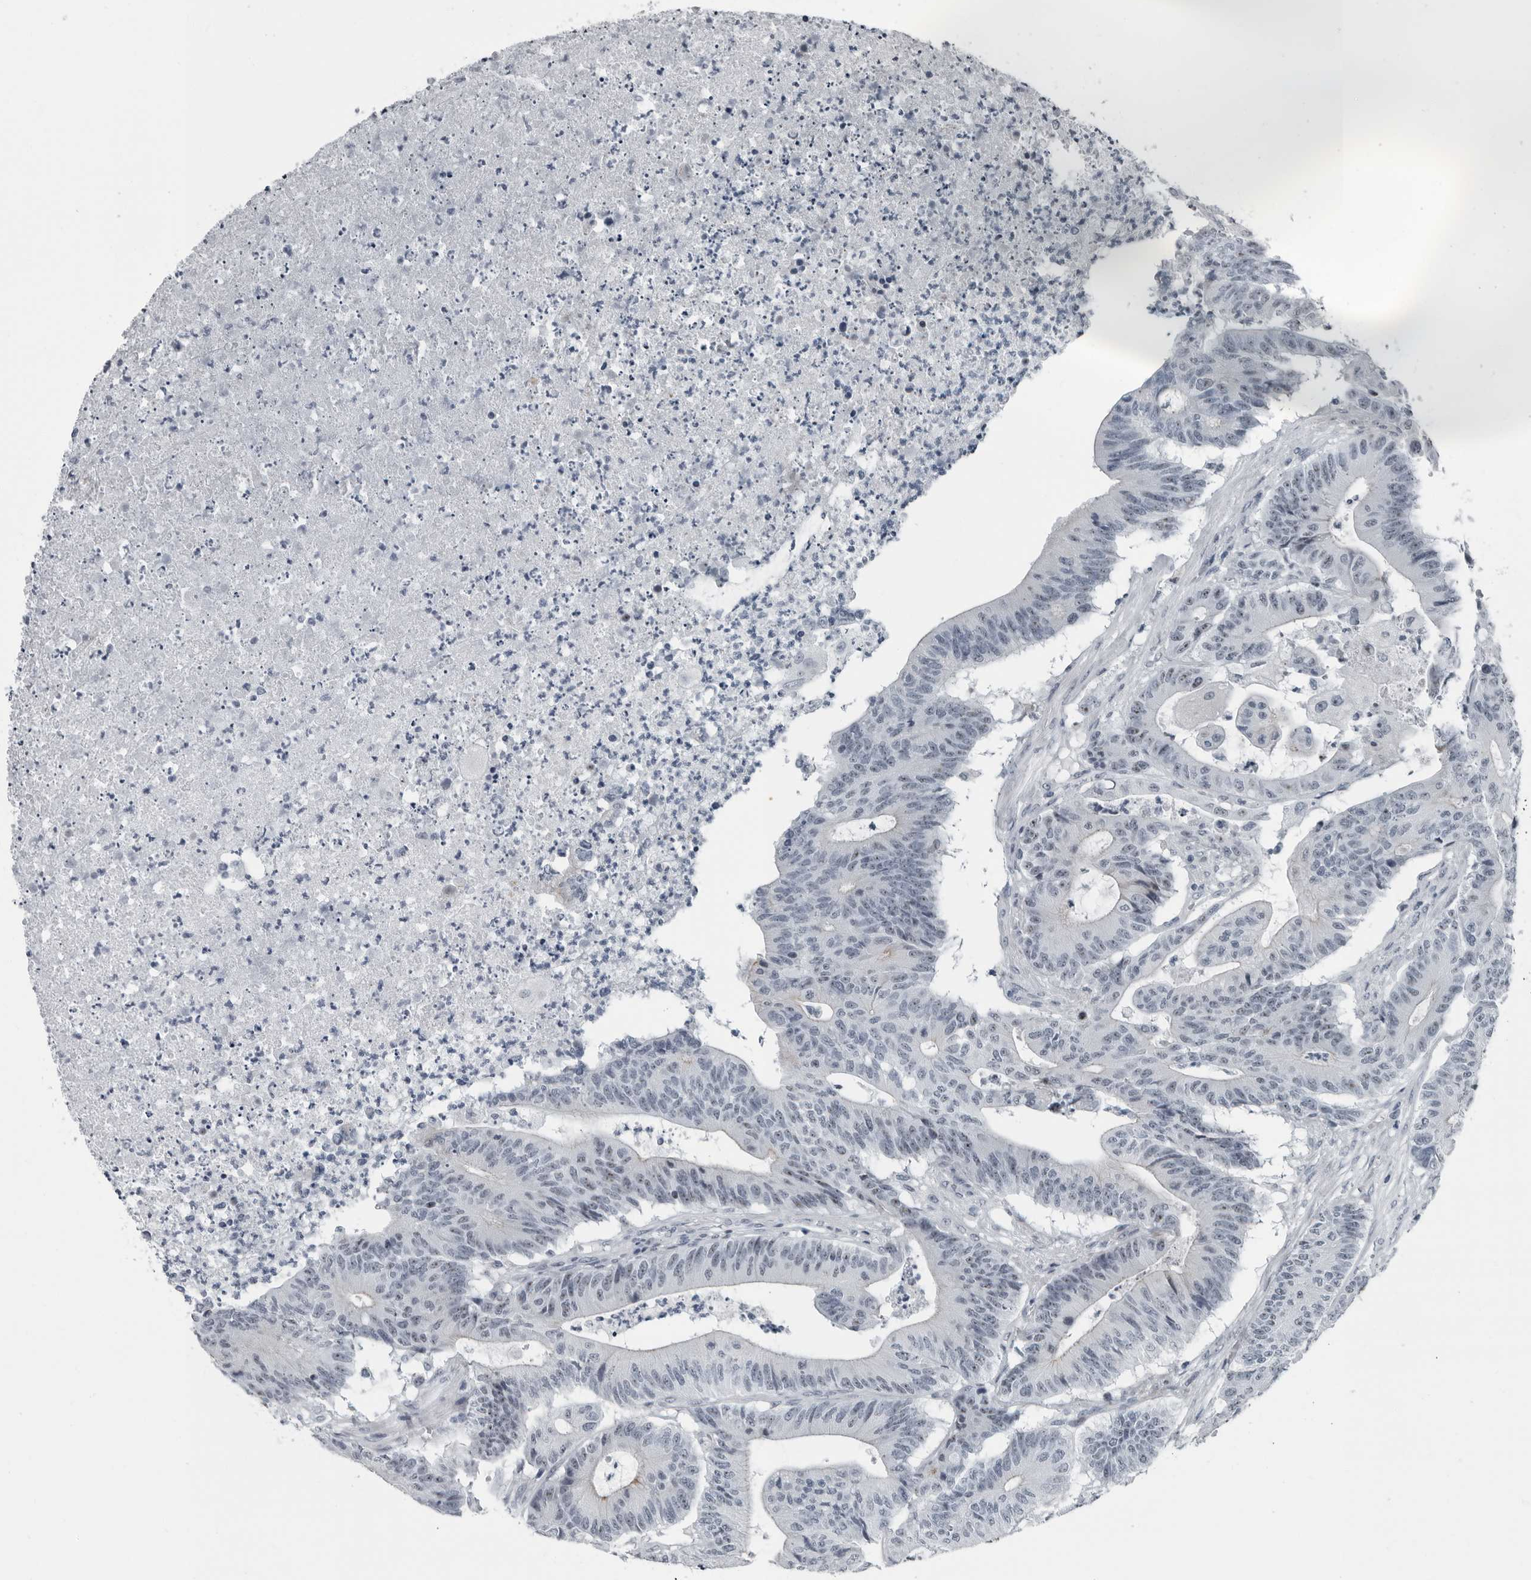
{"staining": {"intensity": "negative", "quantity": "none", "location": "none"}, "tissue": "colorectal cancer", "cell_type": "Tumor cells", "image_type": "cancer", "snomed": [{"axis": "morphology", "description": "Adenocarcinoma, NOS"}, {"axis": "topography", "description": "Colon"}], "caption": "The micrograph shows no significant staining in tumor cells of adenocarcinoma (colorectal).", "gene": "PDCD11", "patient": {"sex": "female", "age": 84}}